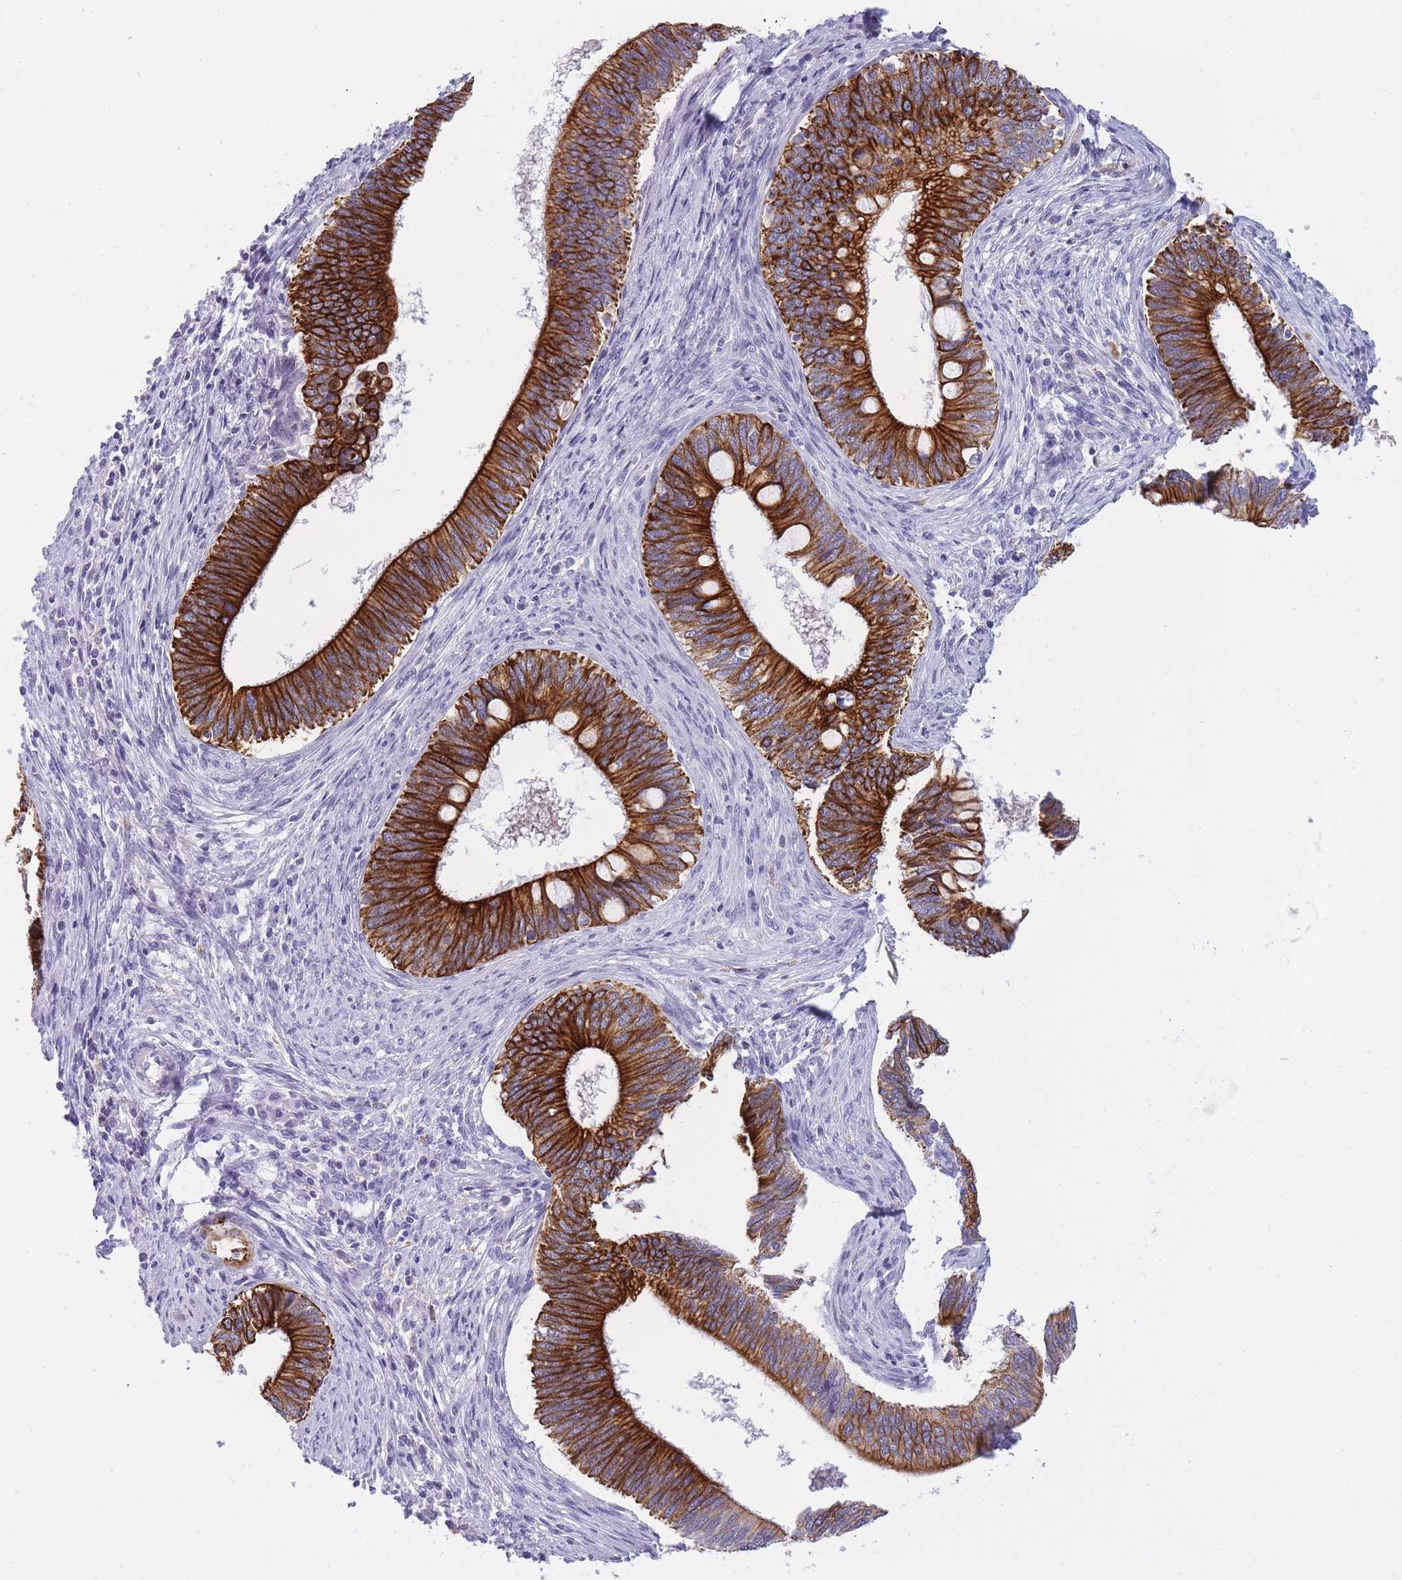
{"staining": {"intensity": "strong", "quantity": ">75%", "location": "cytoplasmic/membranous"}, "tissue": "cervical cancer", "cell_type": "Tumor cells", "image_type": "cancer", "snomed": [{"axis": "morphology", "description": "Adenocarcinoma, NOS"}, {"axis": "topography", "description": "Cervix"}], "caption": "IHC of cervical adenocarcinoma shows high levels of strong cytoplasmic/membranous positivity in approximately >75% of tumor cells.", "gene": "RADX", "patient": {"sex": "female", "age": 42}}